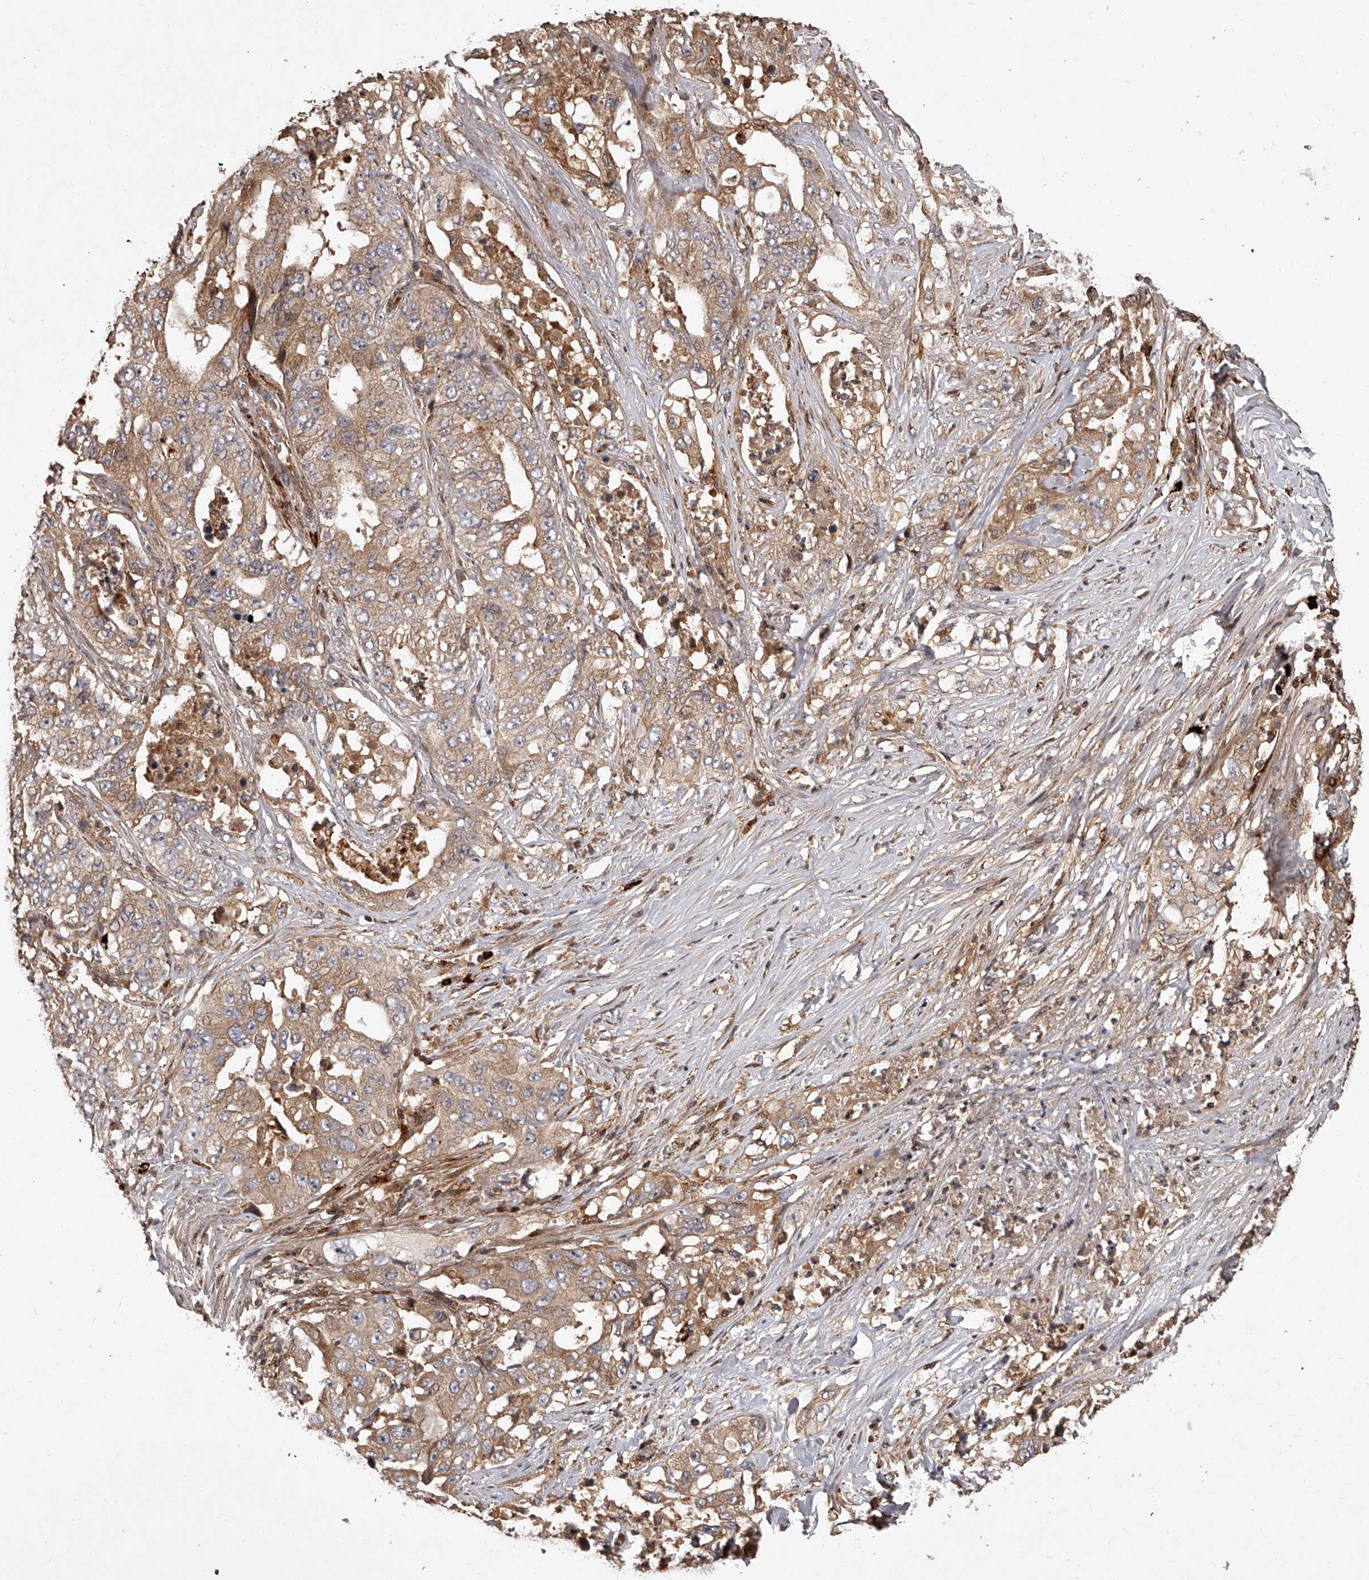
{"staining": {"intensity": "moderate", "quantity": ">75%", "location": "cytoplasmic/membranous"}, "tissue": "lung cancer", "cell_type": "Tumor cells", "image_type": "cancer", "snomed": [{"axis": "morphology", "description": "Adenocarcinoma, NOS"}, {"axis": "topography", "description": "Lung"}], "caption": "Tumor cells exhibit medium levels of moderate cytoplasmic/membranous staining in about >75% of cells in lung cancer (adenocarcinoma).", "gene": "CRYZL1", "patient": {"sex": "female", "age": 51}}